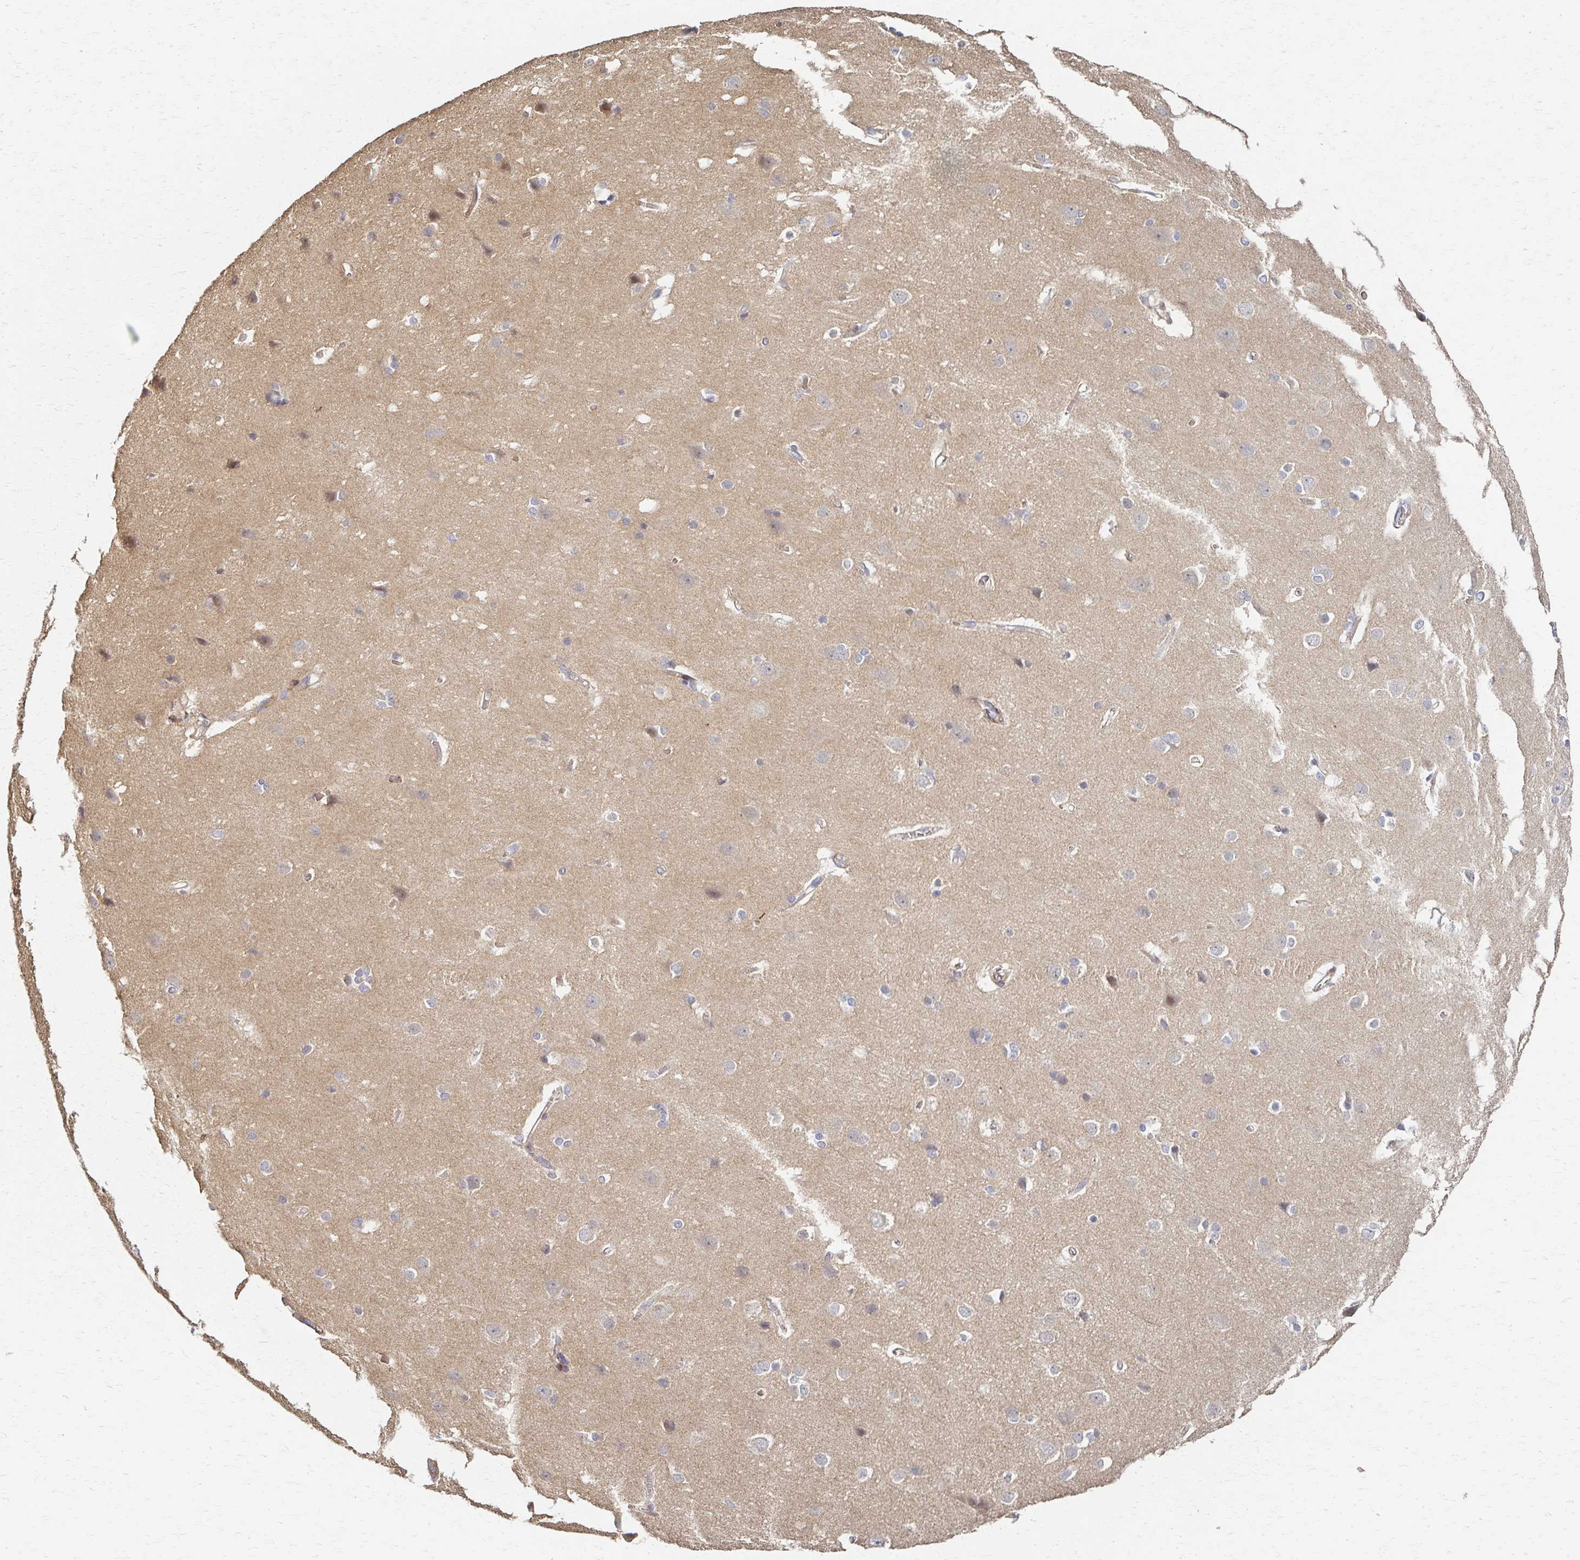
{"staining": {"intensity": "moderate", "quantity": "<25%", "location": "cytoplasmic/membranous"}, "tissue": "cerebral cortex", "cell_type": "Endothelial cells", "image_type": "normal", "snomed": [{"axis": "morphology", "description": "Normal tissue, NOS"}, {"axis": "topography", "description": "Cerebral cortex"}], "caption": "This is a histology image of immunohistochemistry (IHC) staining of benign cerebral cortex, which shows moderate positivity in the cytoplasmic/membranous of endothelial cells.", "gene": "SKA2", "patient": {"sex": "male", "age": 37}}